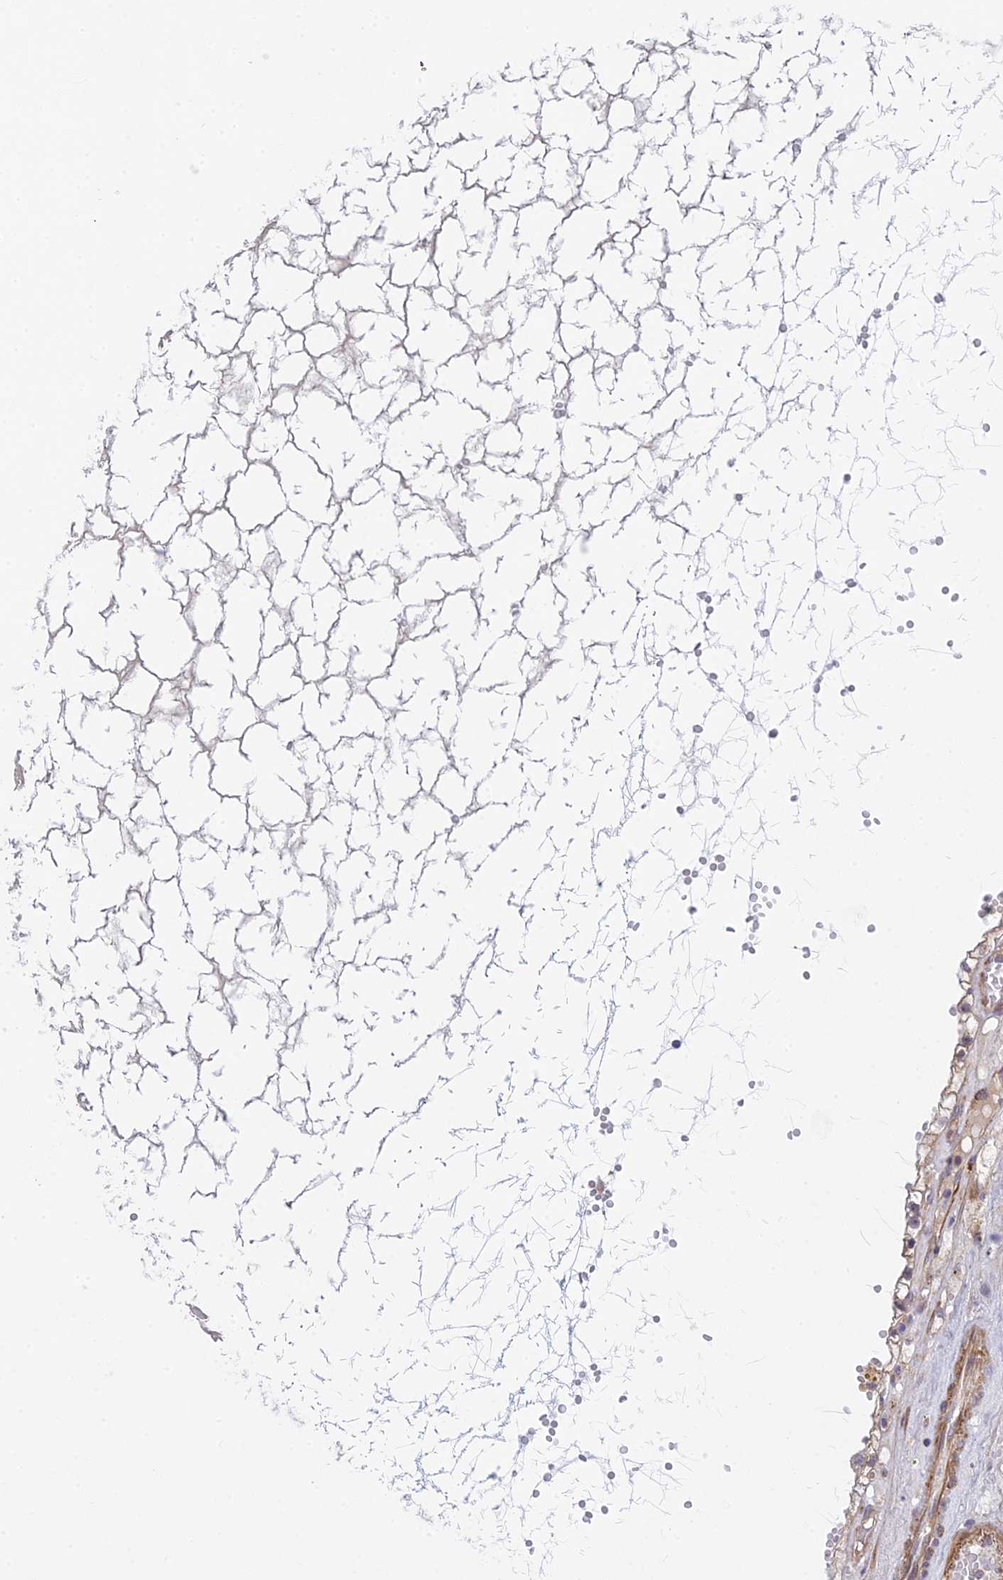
{"staining": {"intensity": "weak", "quantity": "25%-75%", "location": "cytoplasmic/membranous"}, "tissue": "renal cancer", "cell_type": "Tumor cells", "image_type": "cancer", "snomed": [{"axis": "morphology", "description": "Adenocarcinoma, NOS"}, {"axis": "topography", "description": "Kidney"}], "caption": "Immunohistochemical staining of human adenocarcinoma (renal) exhibits weak cytoplasmic/membranous protein positivity in approximately 25%-75% of tumor cells.", "gene": "INCA1", "patient": {"sex": "male", "age": 56}}